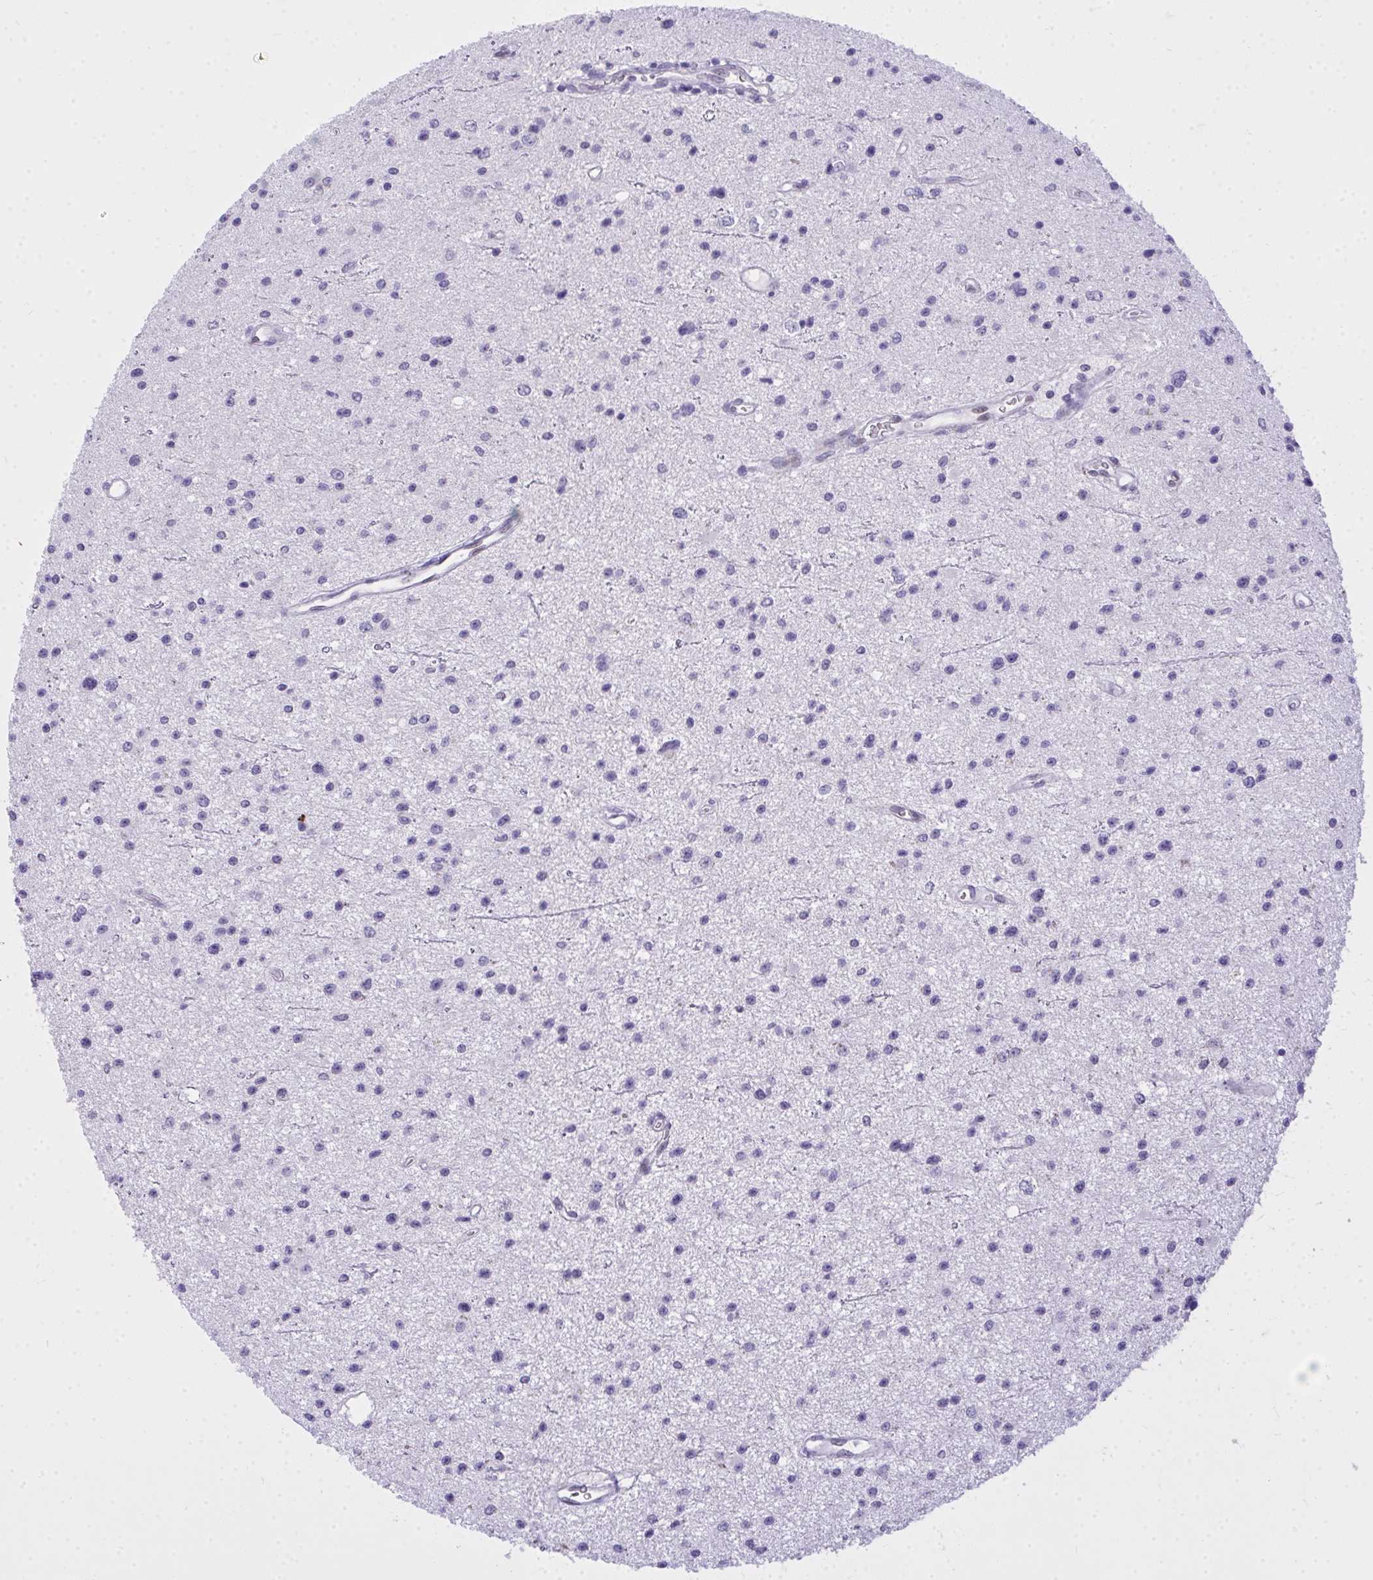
{"staining": {"intensity": "negative", "quantity": "none", "location": "none"}, "tissue": "glioma", "cell_type": "Tumor cells", "image_type": "cancer", "snomed": [{"axis": "morphology", "description": "Glioma, malignant, Low grade"}, {"axis": "topography", "description": "Brain"}], "caption": "Human malignant glioma (low-grade) stained for a protein using immunohistochemistry displays no expression in tumor cells.", "gene": "TEAD4", "patient": {"sex": "male", "age": 43}}